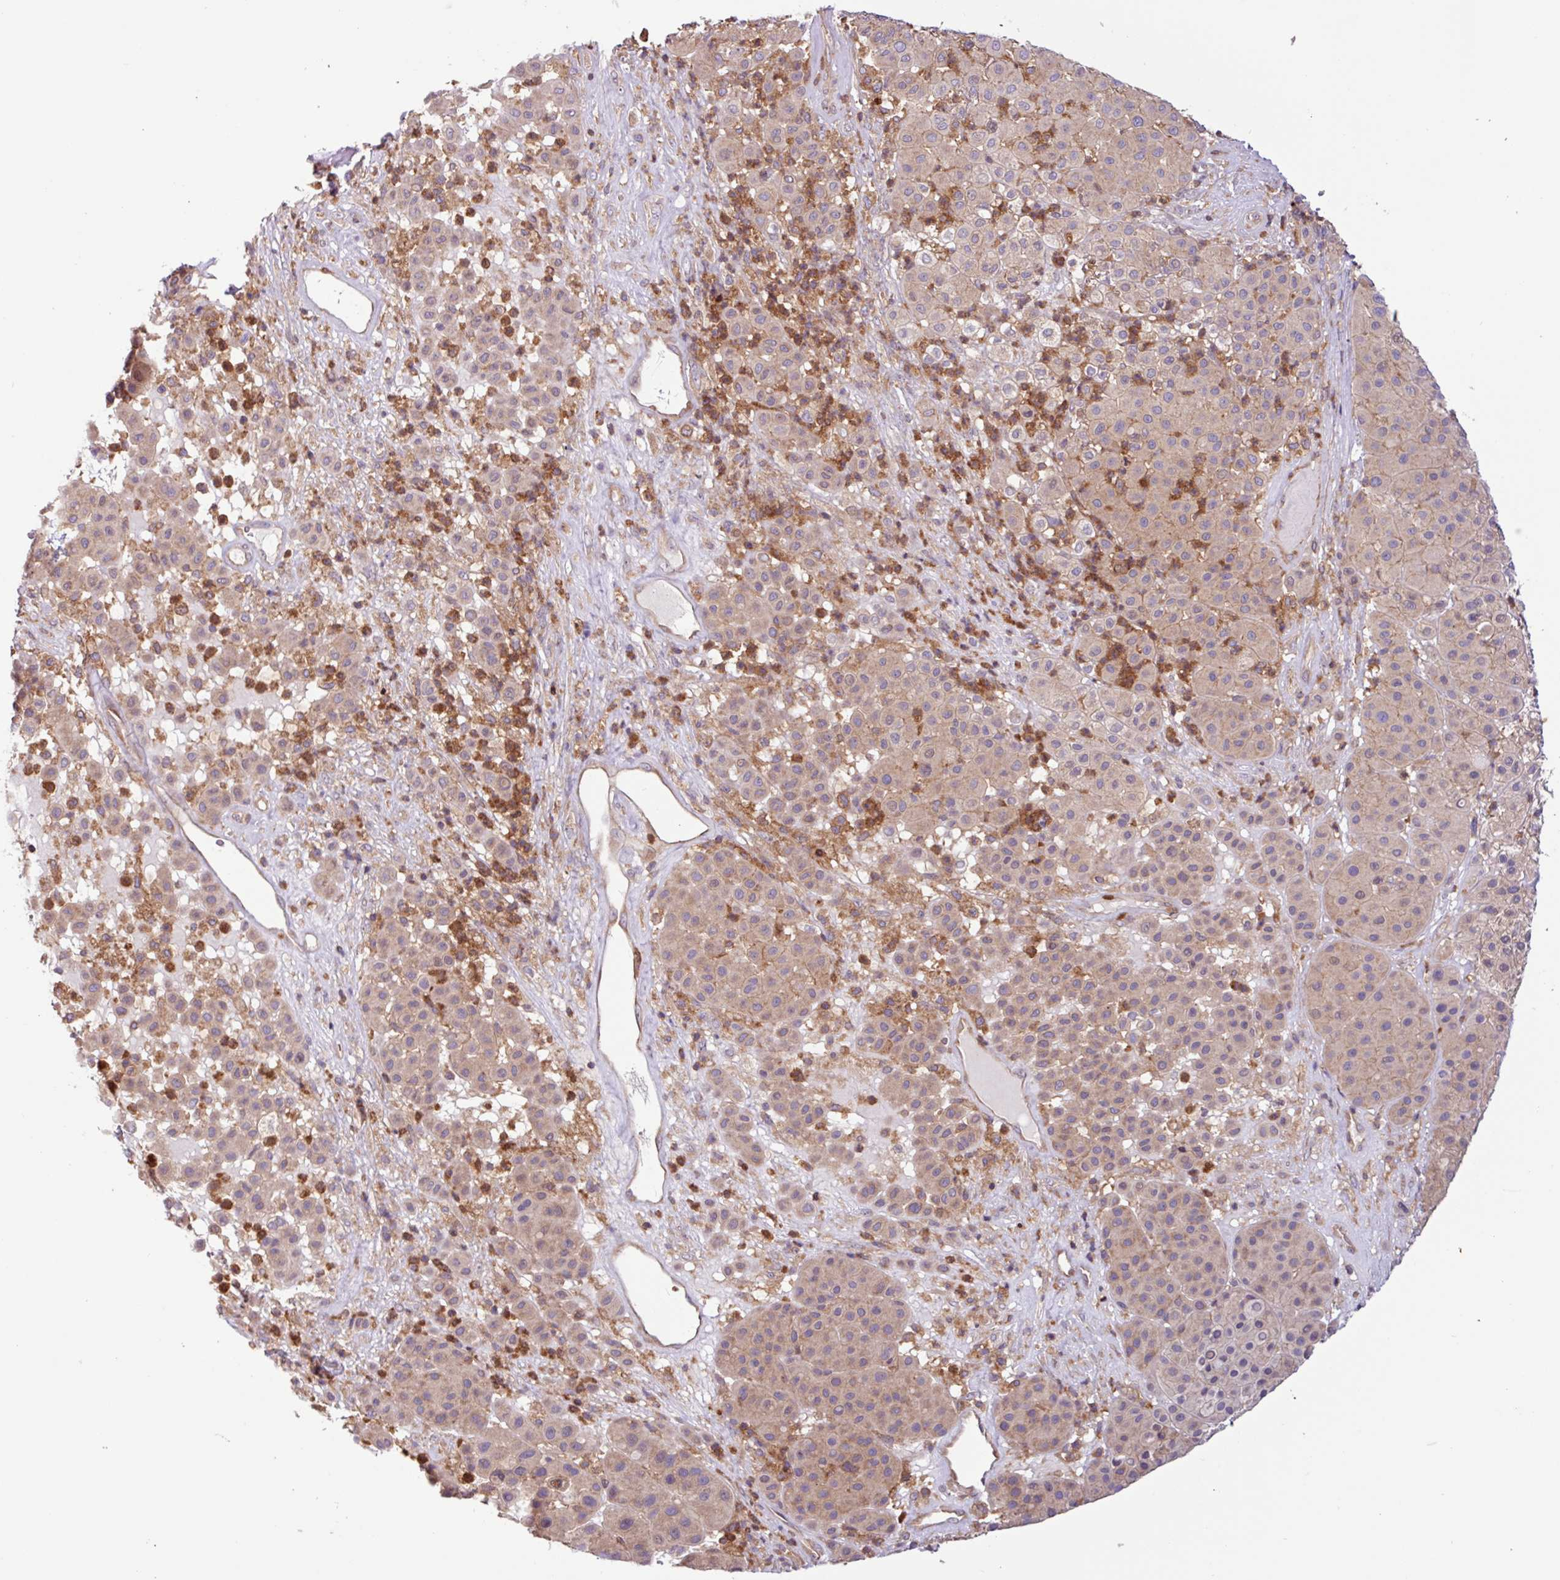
{"staining": {"intensity": "weak", "quantity": "<25%", "location": "cytoplasmic/membranous"}, "tissue": "melanoma", "cell_type": "Tumor cells", "image_type": "cancer", "snomed": [{"axis": "morphology", "description": "Malignant melanoma, Metastatic site"}, {"axis": "topography", "description": "Smooth muscle"}], "caption": "The immunohistochemistry histopathology image has no significant expression in tumor cells of melanoma tissue. The staining is performed using DAB brown chromogen with nuclei counter-stained in using hematoxylin.", "gene": "ACTR3", "patient": {"sex": "male", "age": 41}}